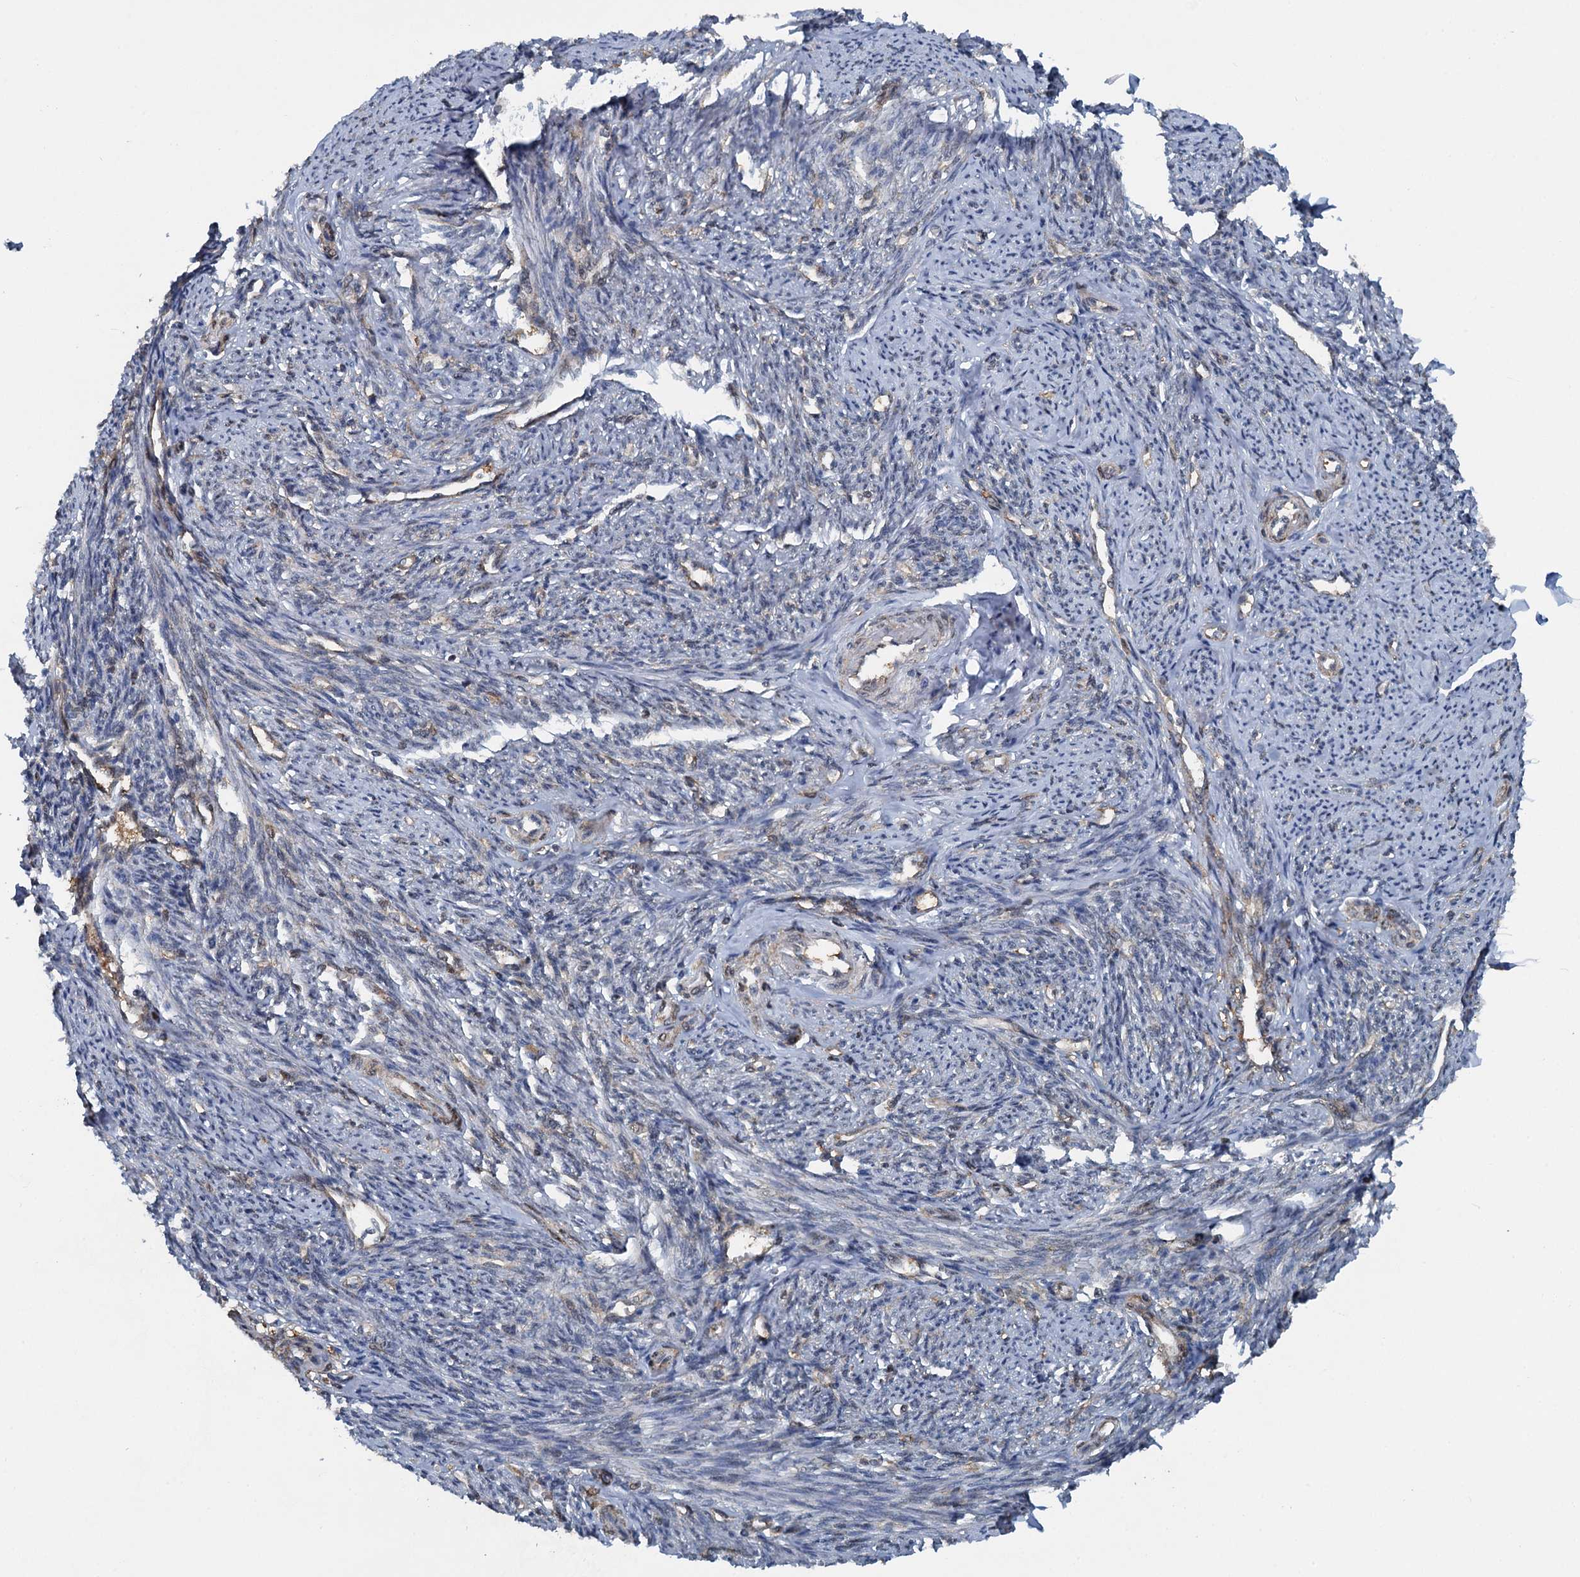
{"staining": {"intensity": "weak", "quantity": "25%-75%", "location": "cytoplasmic/membranous"}, "tissue": "smooth muscle", "cell_type": "Smooth muscle cells", "image_type": "normal", "snomed": [{"axis": "morphology", "description": "Normal tissue, NOS"}, {"axis": "topography", "description": "Smooth muscle"}, {"axis": "topography", "description": "Uterus"}], "caption": "Protein expression analysis of benign smooth muscle shows weak cytoplasmic/membranous positivity in about 25%-75% of smooth muscle cells. The protein is shown in brown color, while the nuclei are stained blue.", "gene": "GPI", "patient": {"sex": "female", "age": 59}}